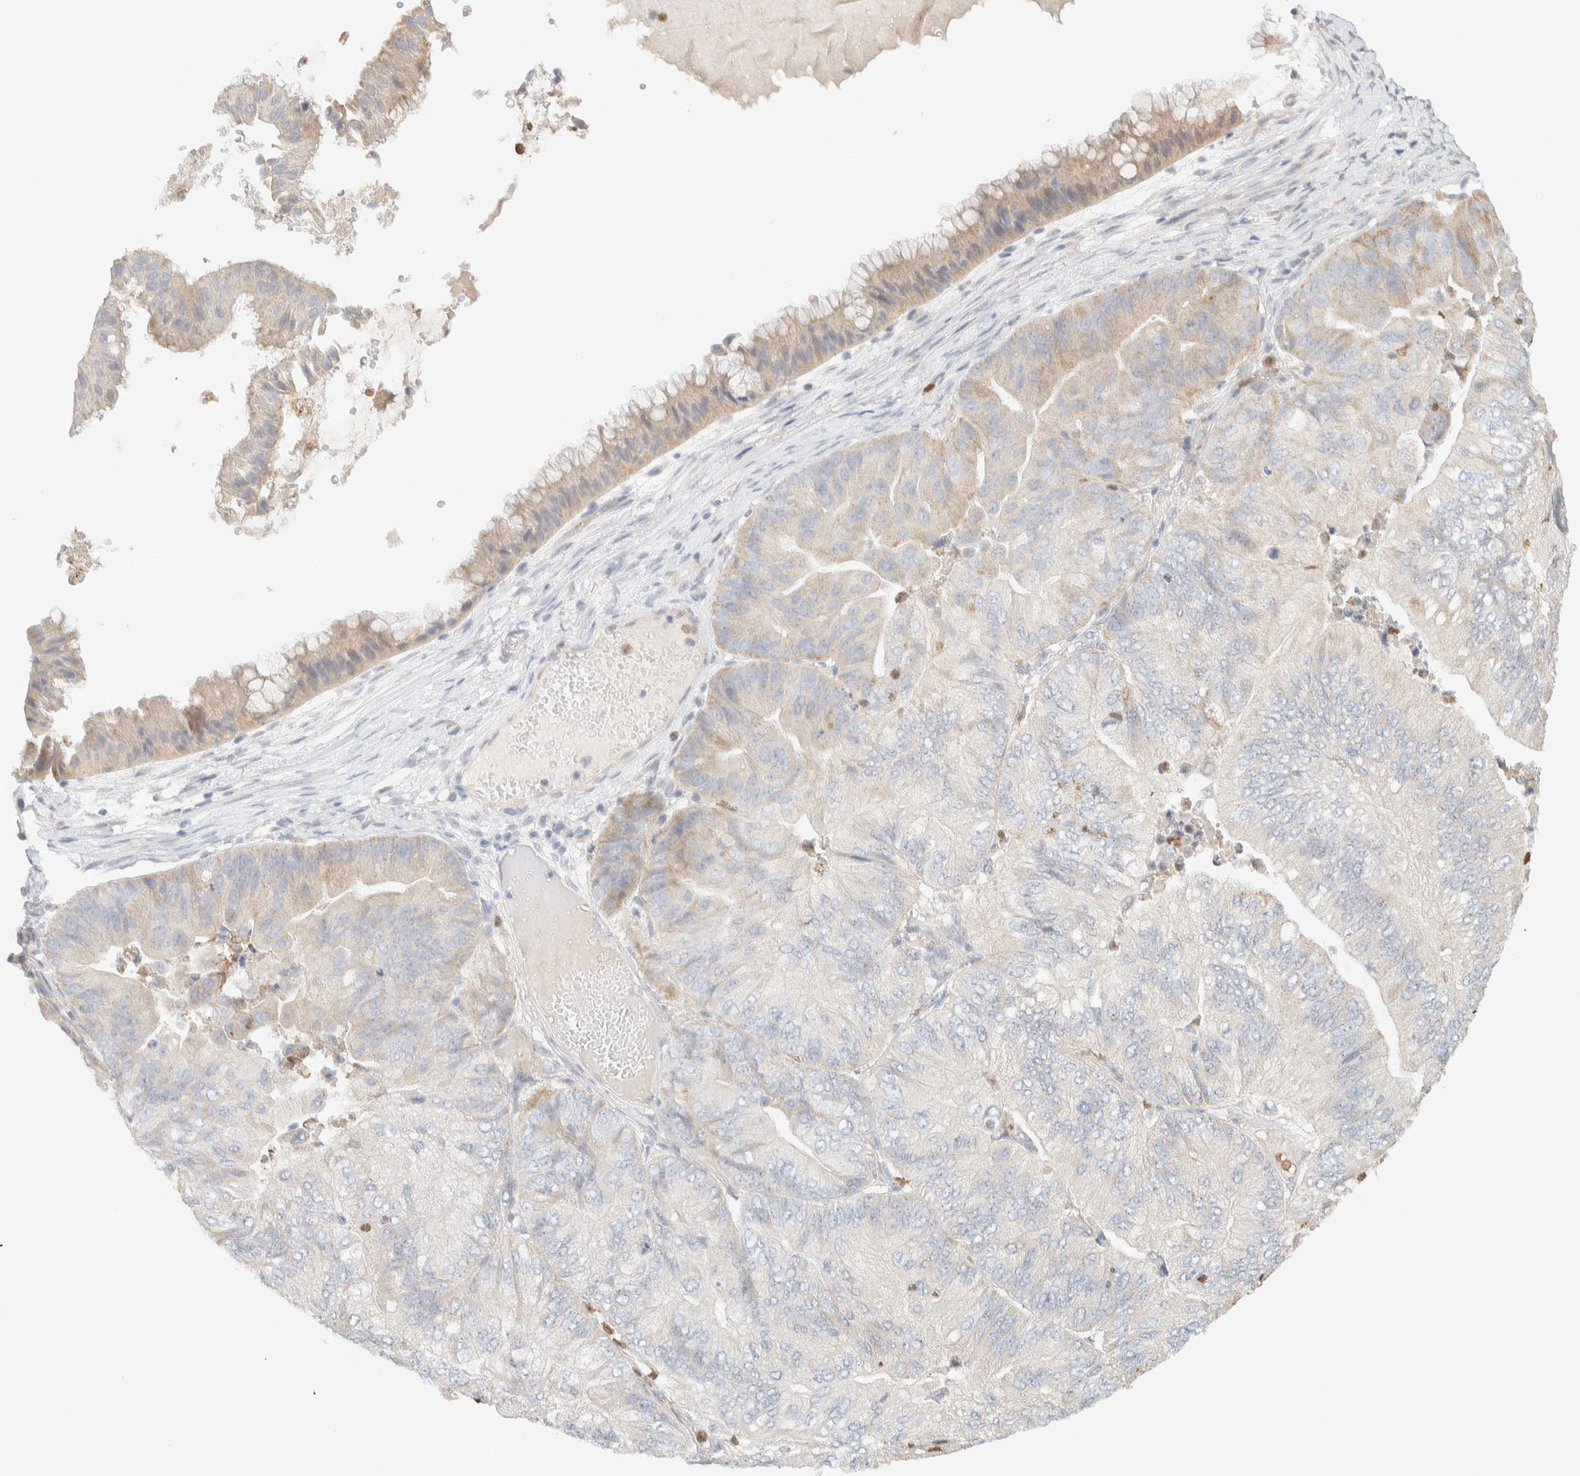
{"staining": {"intensity": "weak", "quantity": "<25%", "location": "cytoplasmic/membranous"}, "tissue": "ovarian cancer", "cell_type": "Tumor cells", "image_type": "cancer", "snomed": [{"axis": "morphology", "description": "Cystadenocarcinoma, mucinous, NOS"}, {"axis": "topography", "description": "Ovary"}], "caption": "Immunohistochemistry photomicrograph of mucinous cystadenocarcinoma (ovarian) stained for a protein (brown), which demonstrates no positivity in tumor cells. The staining was performed using DAB (3,3'-diaminobenzidine) to visualize the protein expression in brown, while the nuclei were stained in blue with hematoxylin (Magnification: 20x).", "gene": "TTC3", "patient": {"sex": "female", "age": 61}}